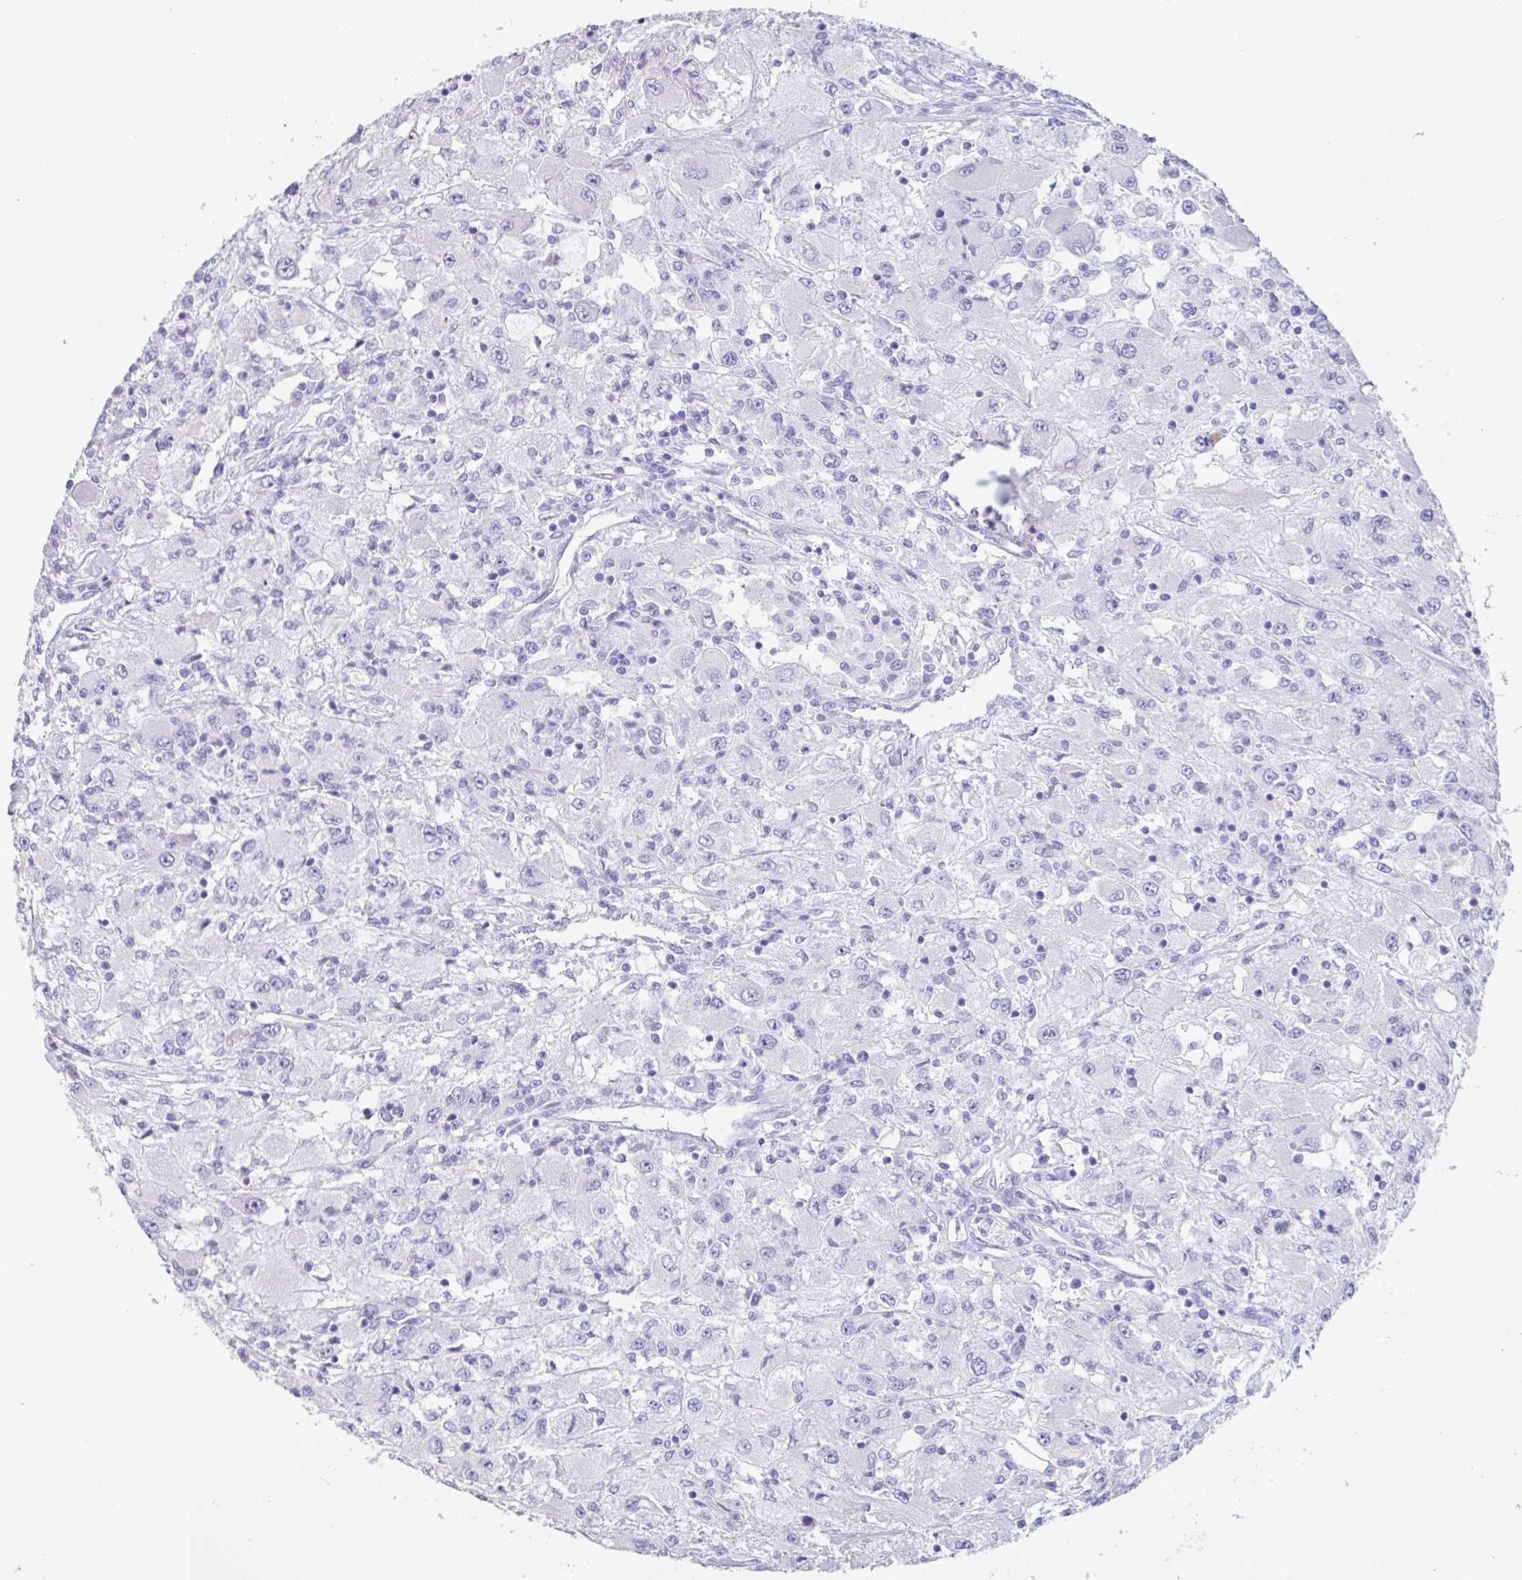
{"staining": {"intensity": "negative", "quantity": "none", "location": "none"}, "tissue": "renal cancer", "cell_type": "Tumor cells", "image_type": "cancer", "snomed": [{"axis": "morphology", "description": "Adenocarcinoma, NOS"}, {"axis": "topography", "description": "Kidney"}], "caption": "Immunohistochemistry micrograph of neoplastic tissue: human renal adenocarcinoma stained with DAB (3,3'-diaminobenzidine) displays no significant protein expression in tumor cells.", "gene": "TNNC1", "patient": {"sex": "female", "age": 67}}